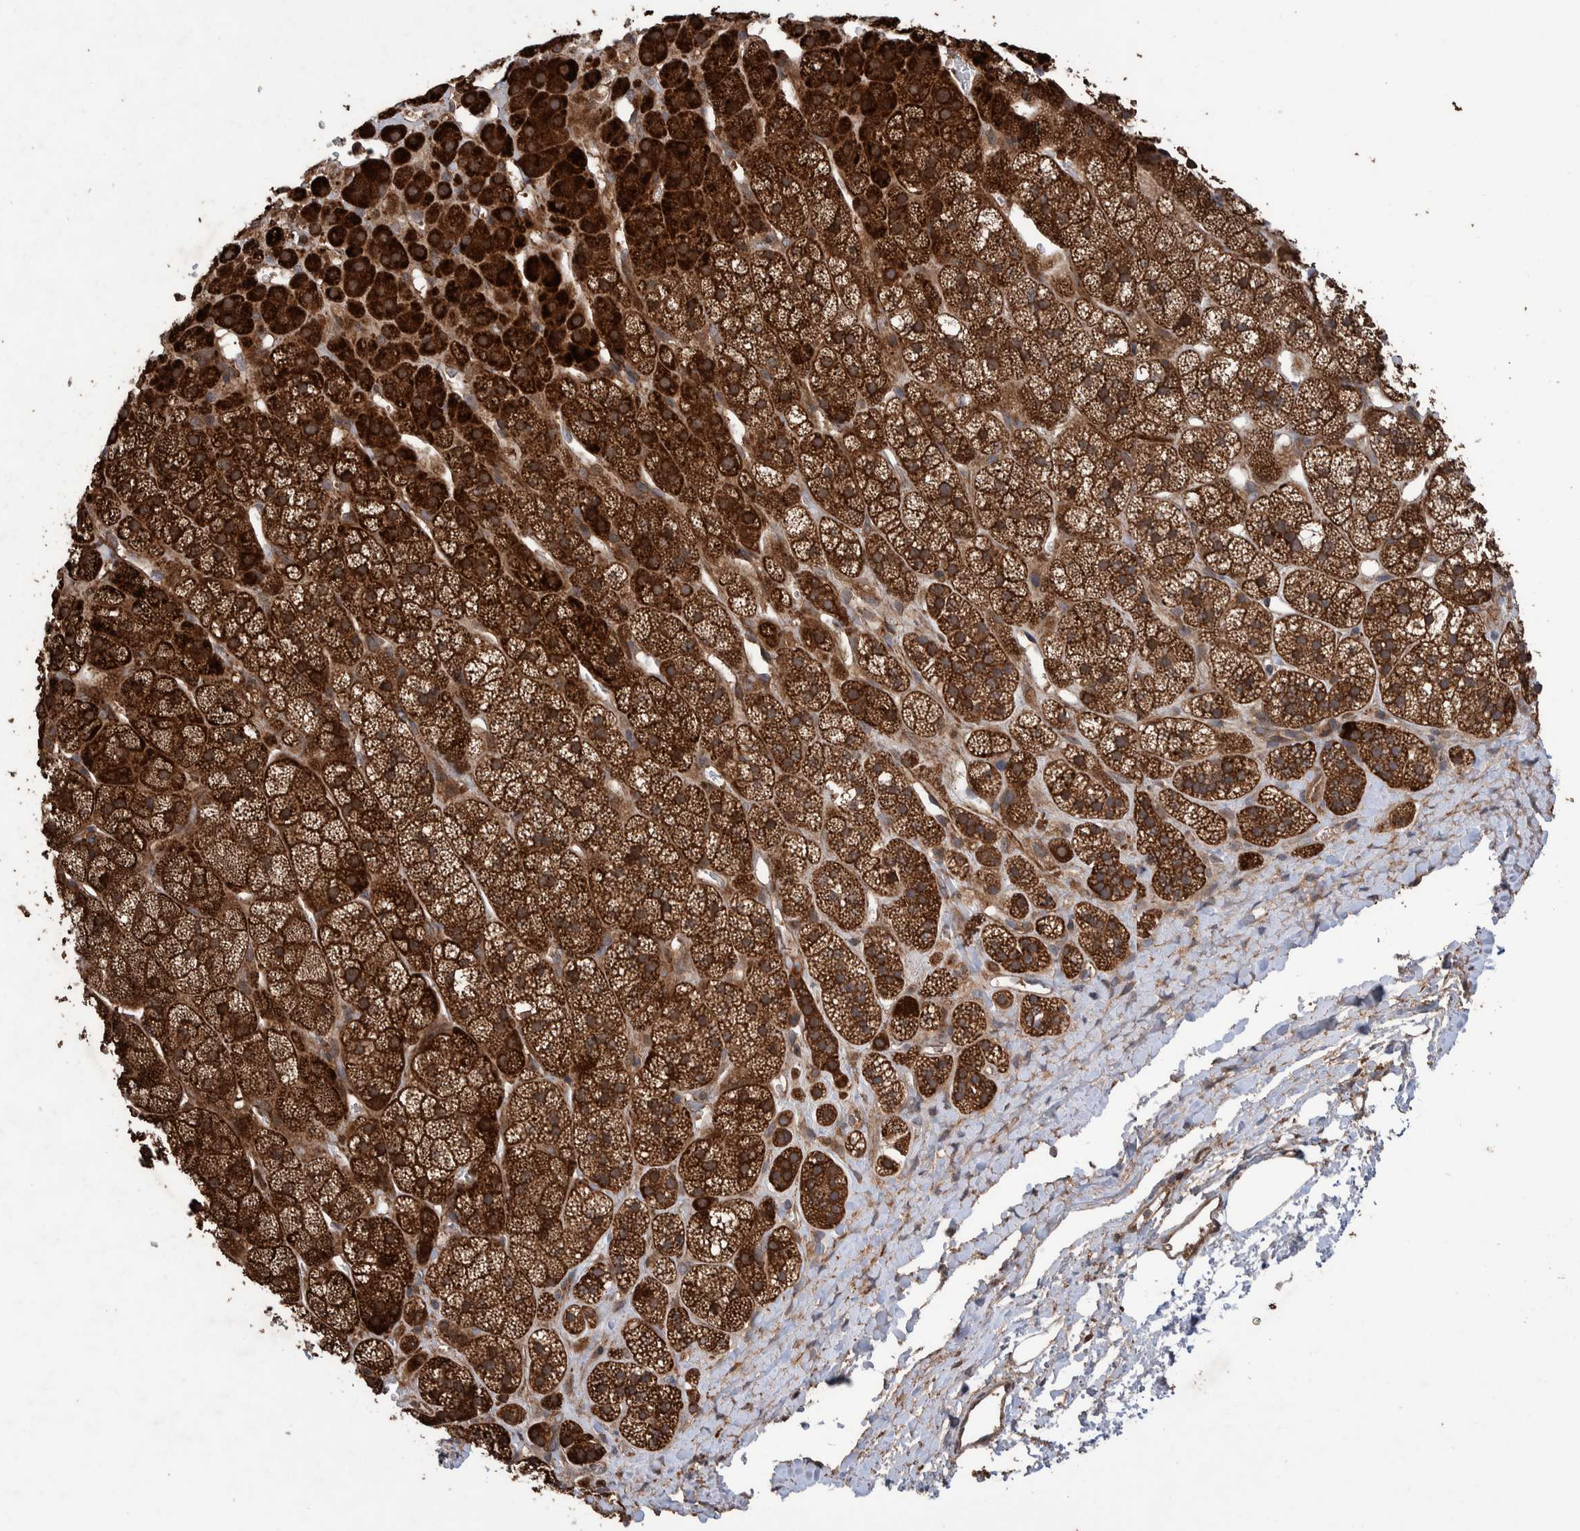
{"staining": {"intensity": "strong", "quantity": ">75%", "location": "cytoplasmic/membranous"}, "tissue": "adrenal gland", "cell_type": "Glandular cells", "image_type": "normal", "snomed": [{"axis": "morphology", "description": "Normal tissue, NOS"}, {"axis": "topography", "description": "Adrenal gland"}], "caption": "Benign adrenal gland was stained to show a protein in brown. There is high levels of strong cytoplasmic/membranous positivity in approximately >75% of glandular cells.", "gene": "ENSG00000251537", "patient": {"sex": "male", "age": 56}}